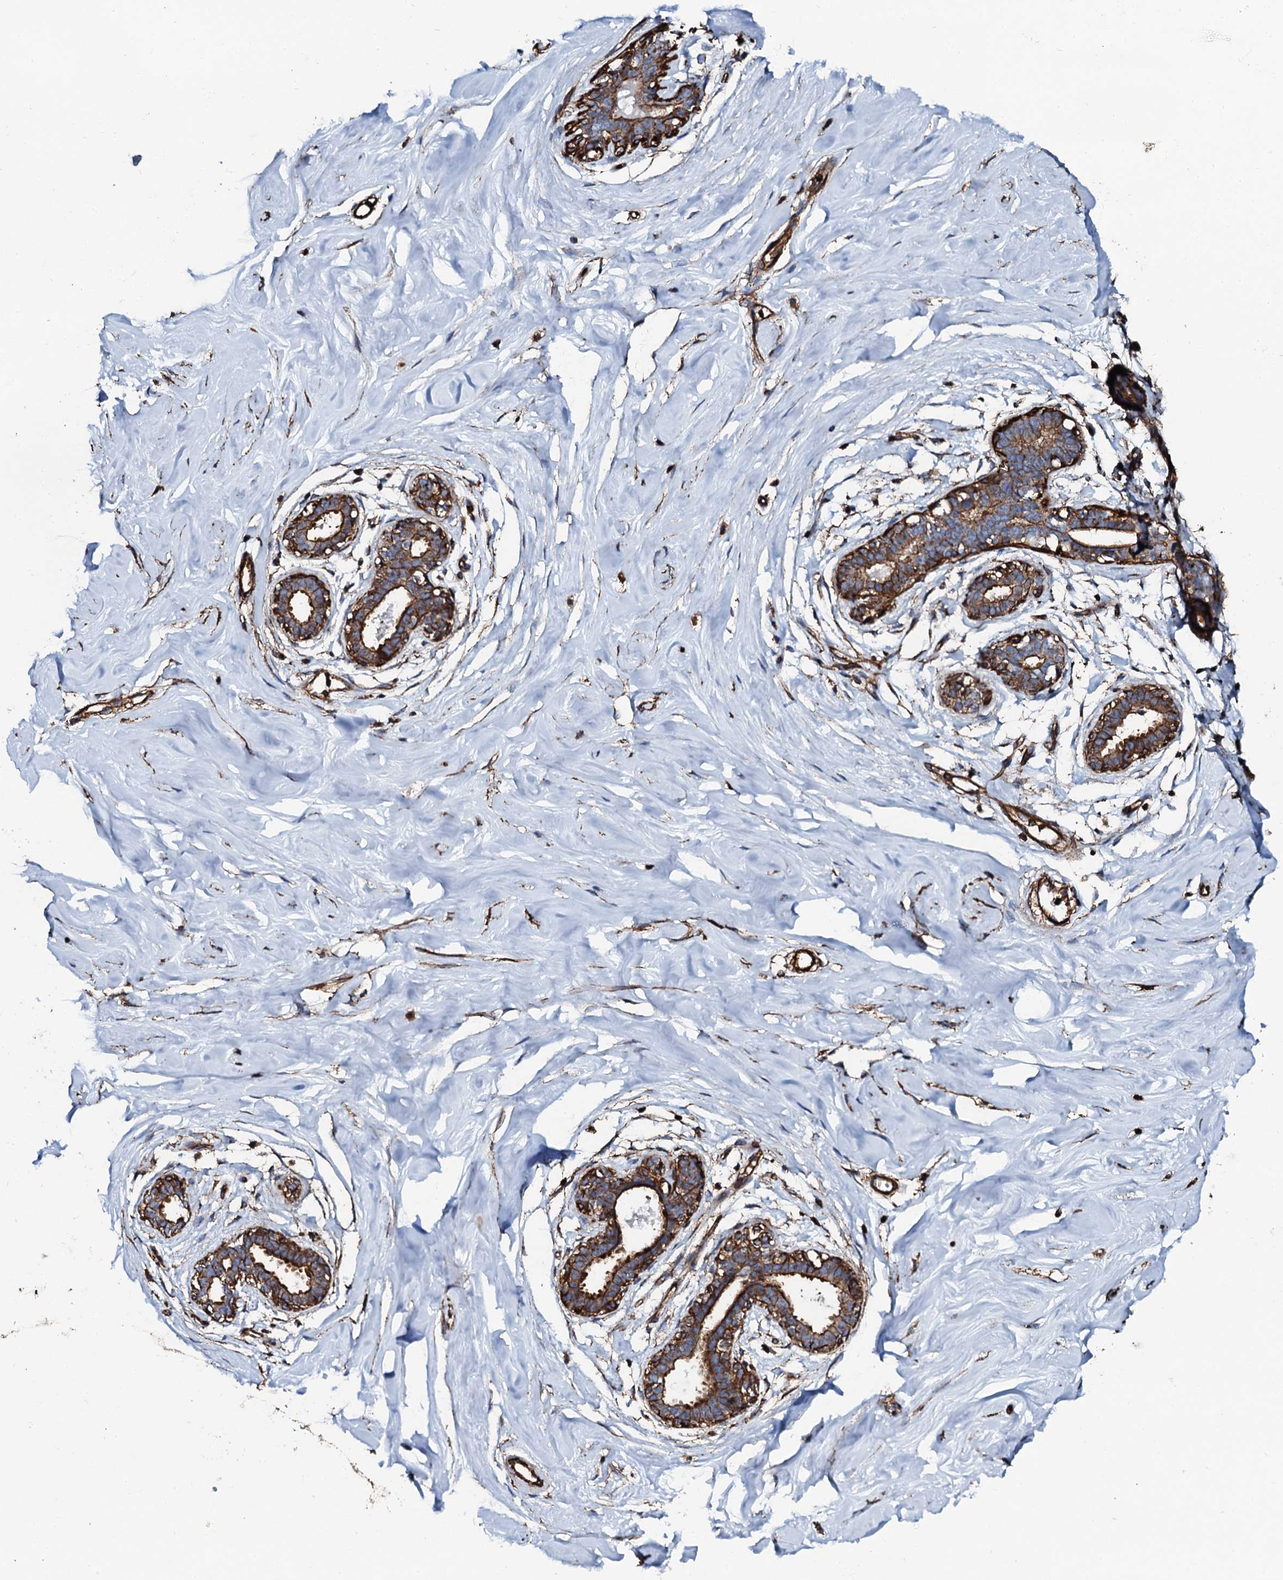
{"staining": {"intensity": "strong", "quantity": ">75%", "location": "cytoplasmic/membranous"}, "tissue": "breast", "cell_type": "Adipocytes", "image_type": "normal", "snomed": [{"axis": "morphology", "description": "Normal tissue, NOS"}, {"axis": "morphology", "description": "Adenoma, NOS"}, {"axis": "topography", "description": "Breast"}], "caption": "Strong cytoplasmic/membranous protein staining is appreciated in about >75% of adipocytes in breast.", "gene": "INTS10", "patient": {"sex": "female", "age": 23}}